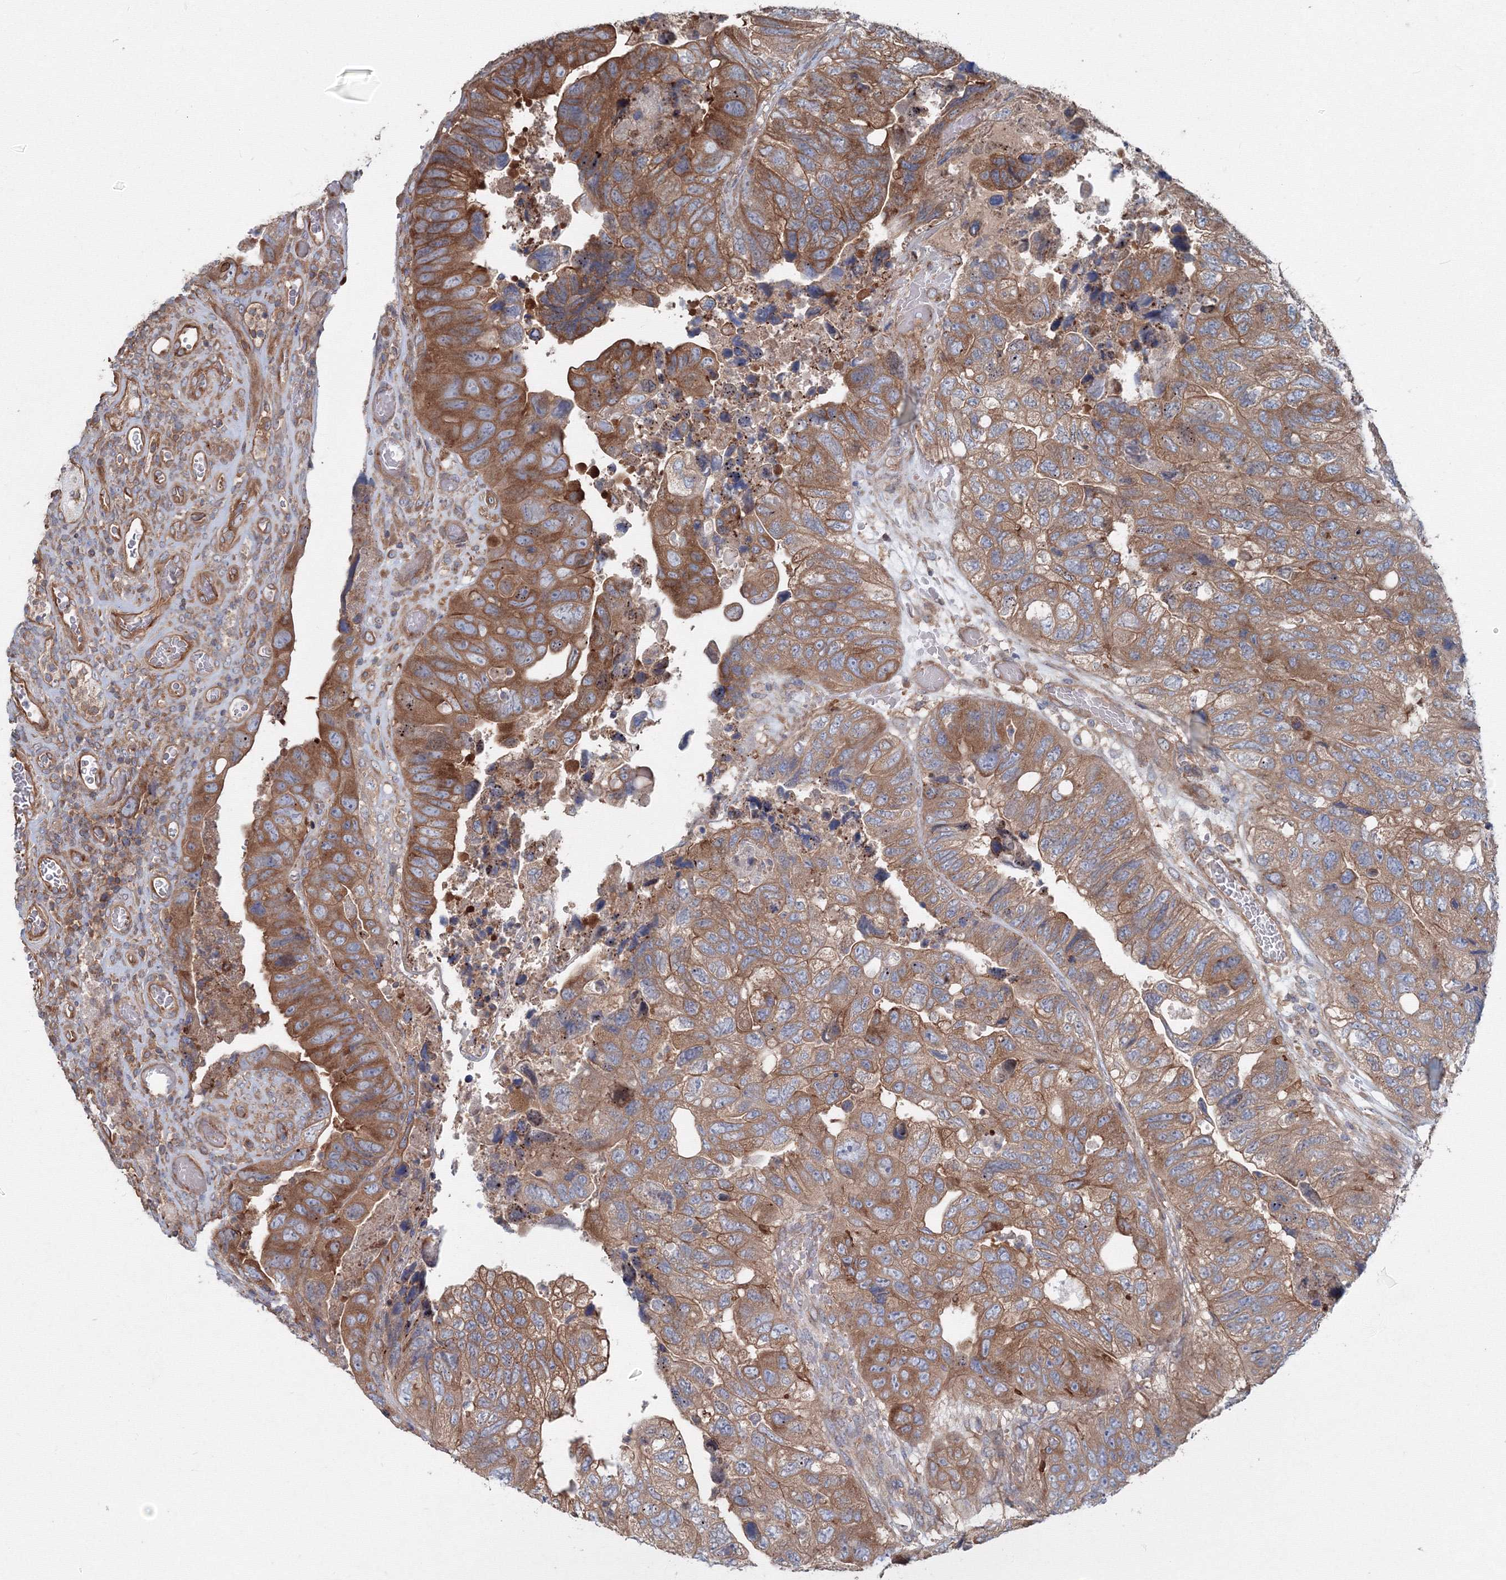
{"staining": {"intensity": "moderate", "quantity": ">75%", "location": "cytoplasmic/membranous"}, "tissue": "colorectal cancer", "cell_type": "Tumor cells", "image_type": "cancer", "snomed": [{"axis": "morphology", "description": "Adenocarcinoma, NOS"}, {"axis": "topography", "description": "Rectum"}], "caption": "This micrograph shows adenocarcinoma (colorectal) stained with immunohistochemistry (IHC) to label a protein in brown. The cytoplasmic/membranous of tumor cells show moderate positivity for the protein. Nuclei are counter-stained blue.", "gene": "EXOC1", "patient": {"sex": "male", "age": 63}}